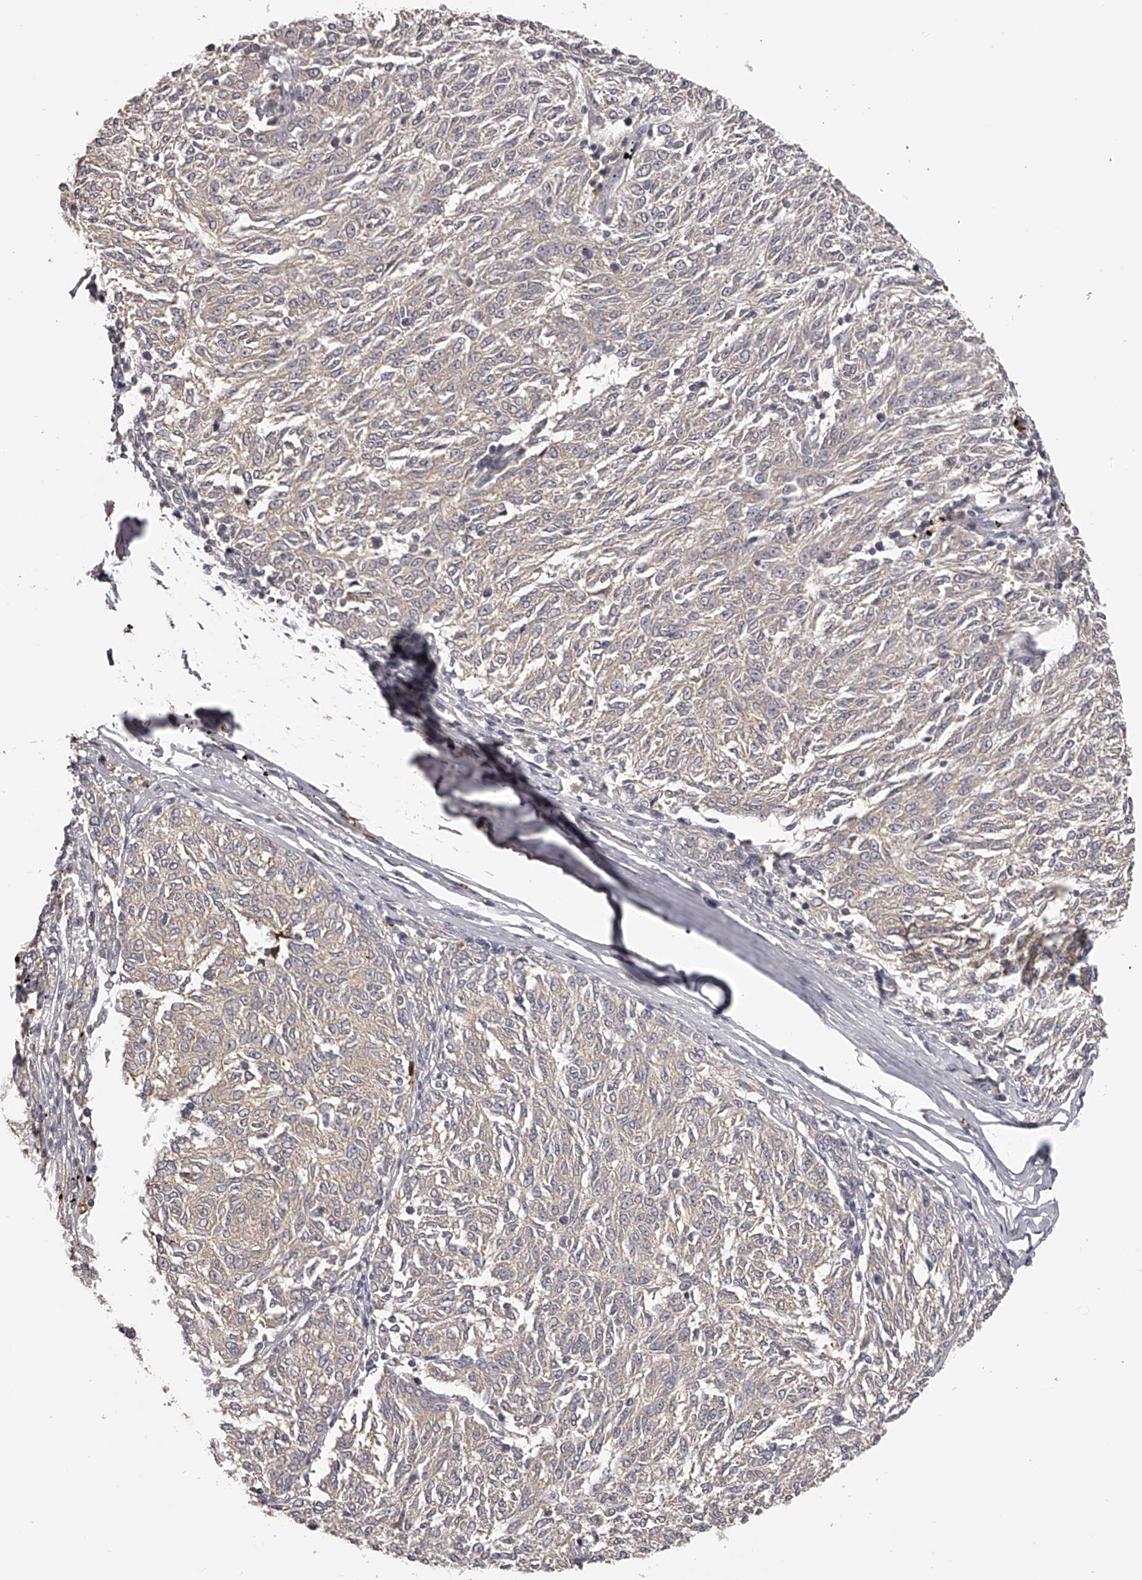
{"staining": {"intensity": "negative", "quantity": "none", "location": "none"}, "tissue": "melanoma", "cell_type": "Tumor cells", "image_type": "cancer", "snomed": [{"axis": "morphology", "description": "Malignant melanoma, NOS"}, {"axis": "topography", "description": "Skin"}], "caption": "Protein analysis of malignant melanoma reveals no significant staining in tumor cells.", "gene": "TNN", "patient": {"sex": "female", "age": 72}}